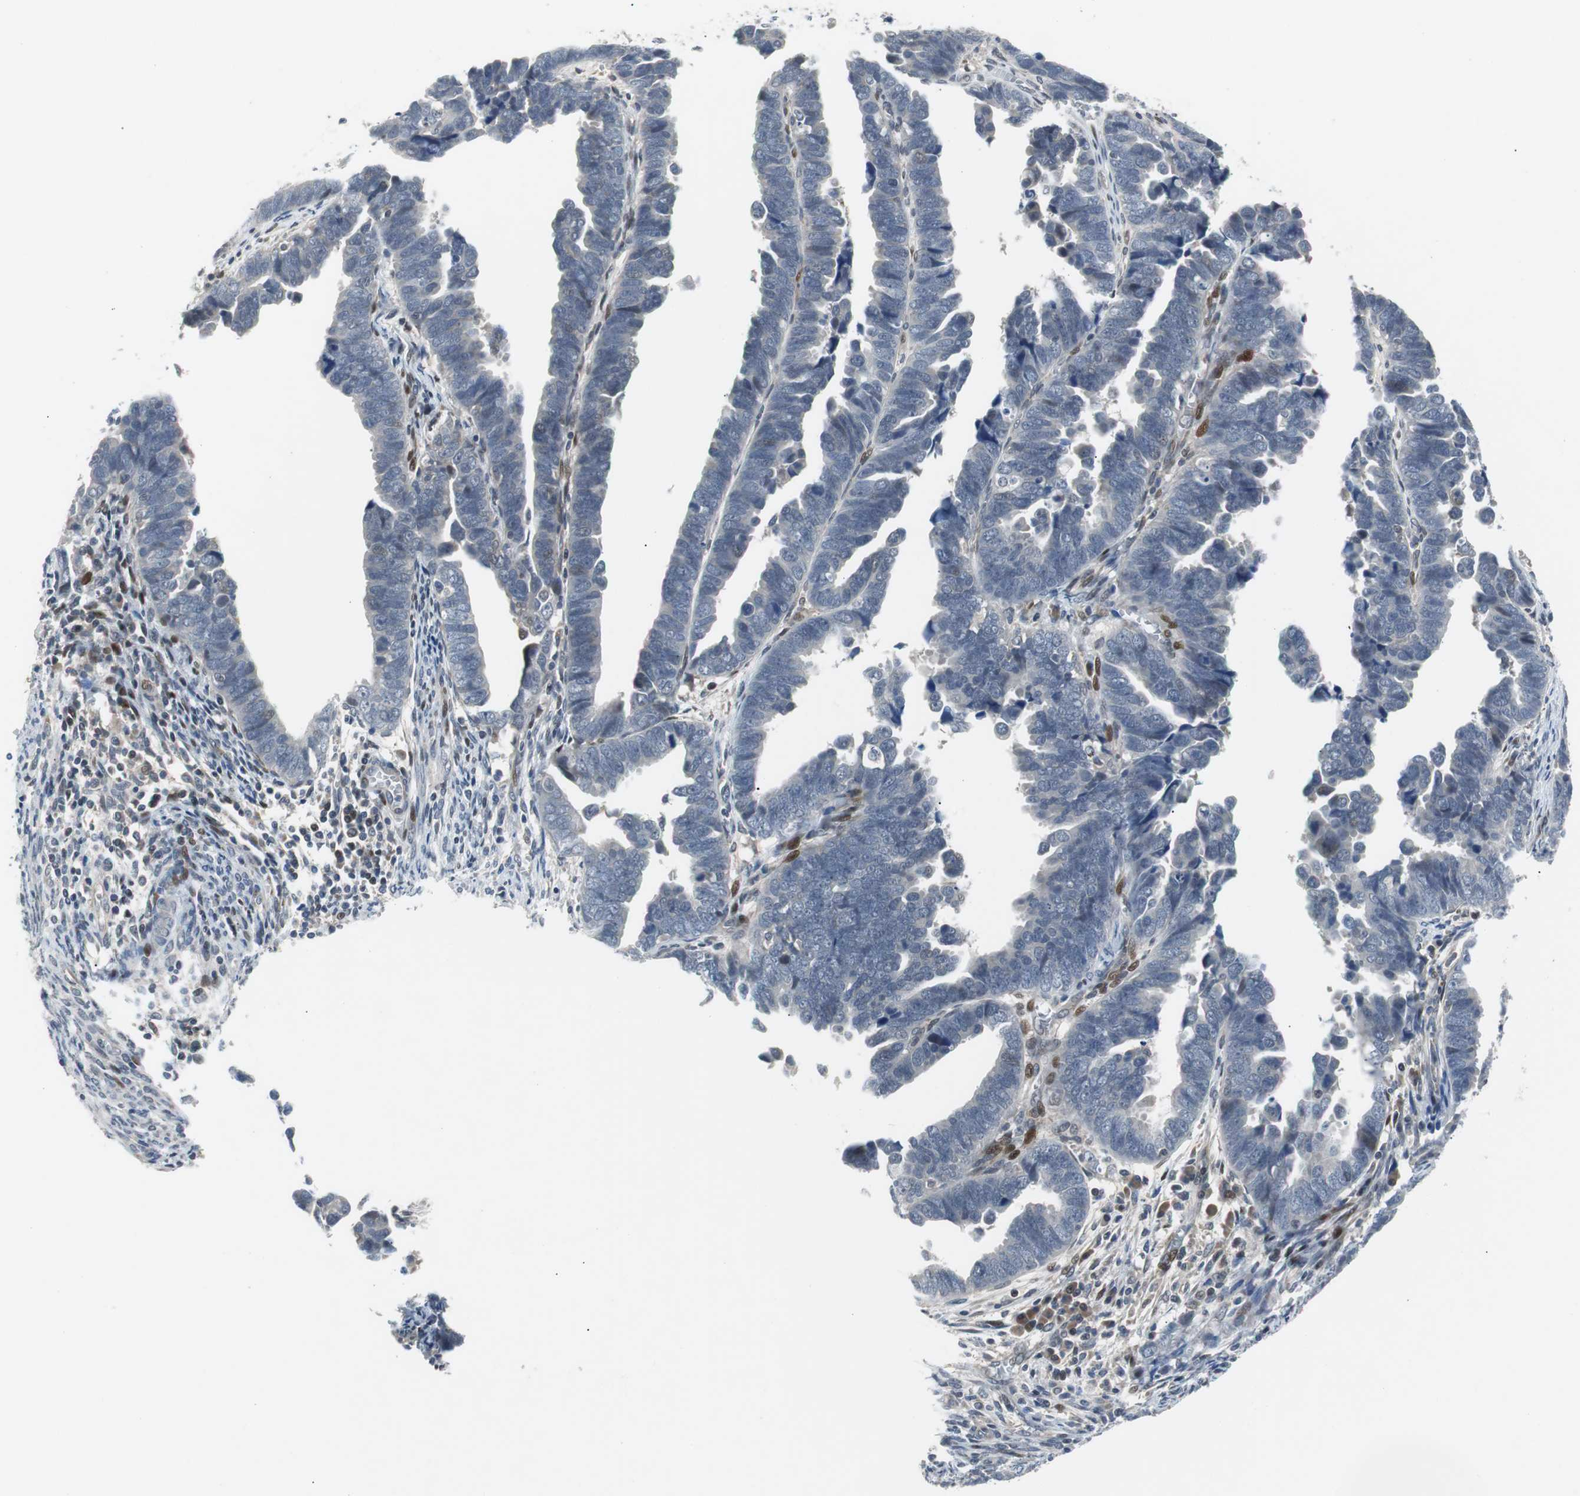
{"staining": {"intensity": "negative", "quantity": "none", "location": "none"}, "tissue": "endometrial cancer", "cell_type": "Tumor cells", "image_type": "cancer", "snomed": [{"axis": "morphology", "description": "Adenocarcinoma, NOS"}, {"axis": "topography", "description": "Endometrium"}], "caption": "DAB (3,3'-diaminobenzidine) immunohistochemical staining of adenocarcinoma (endometrial) displays no significant positivity in tumor cells.", "gene": "MAP2K4", "patient": {"sex": "female", "age": 75}}